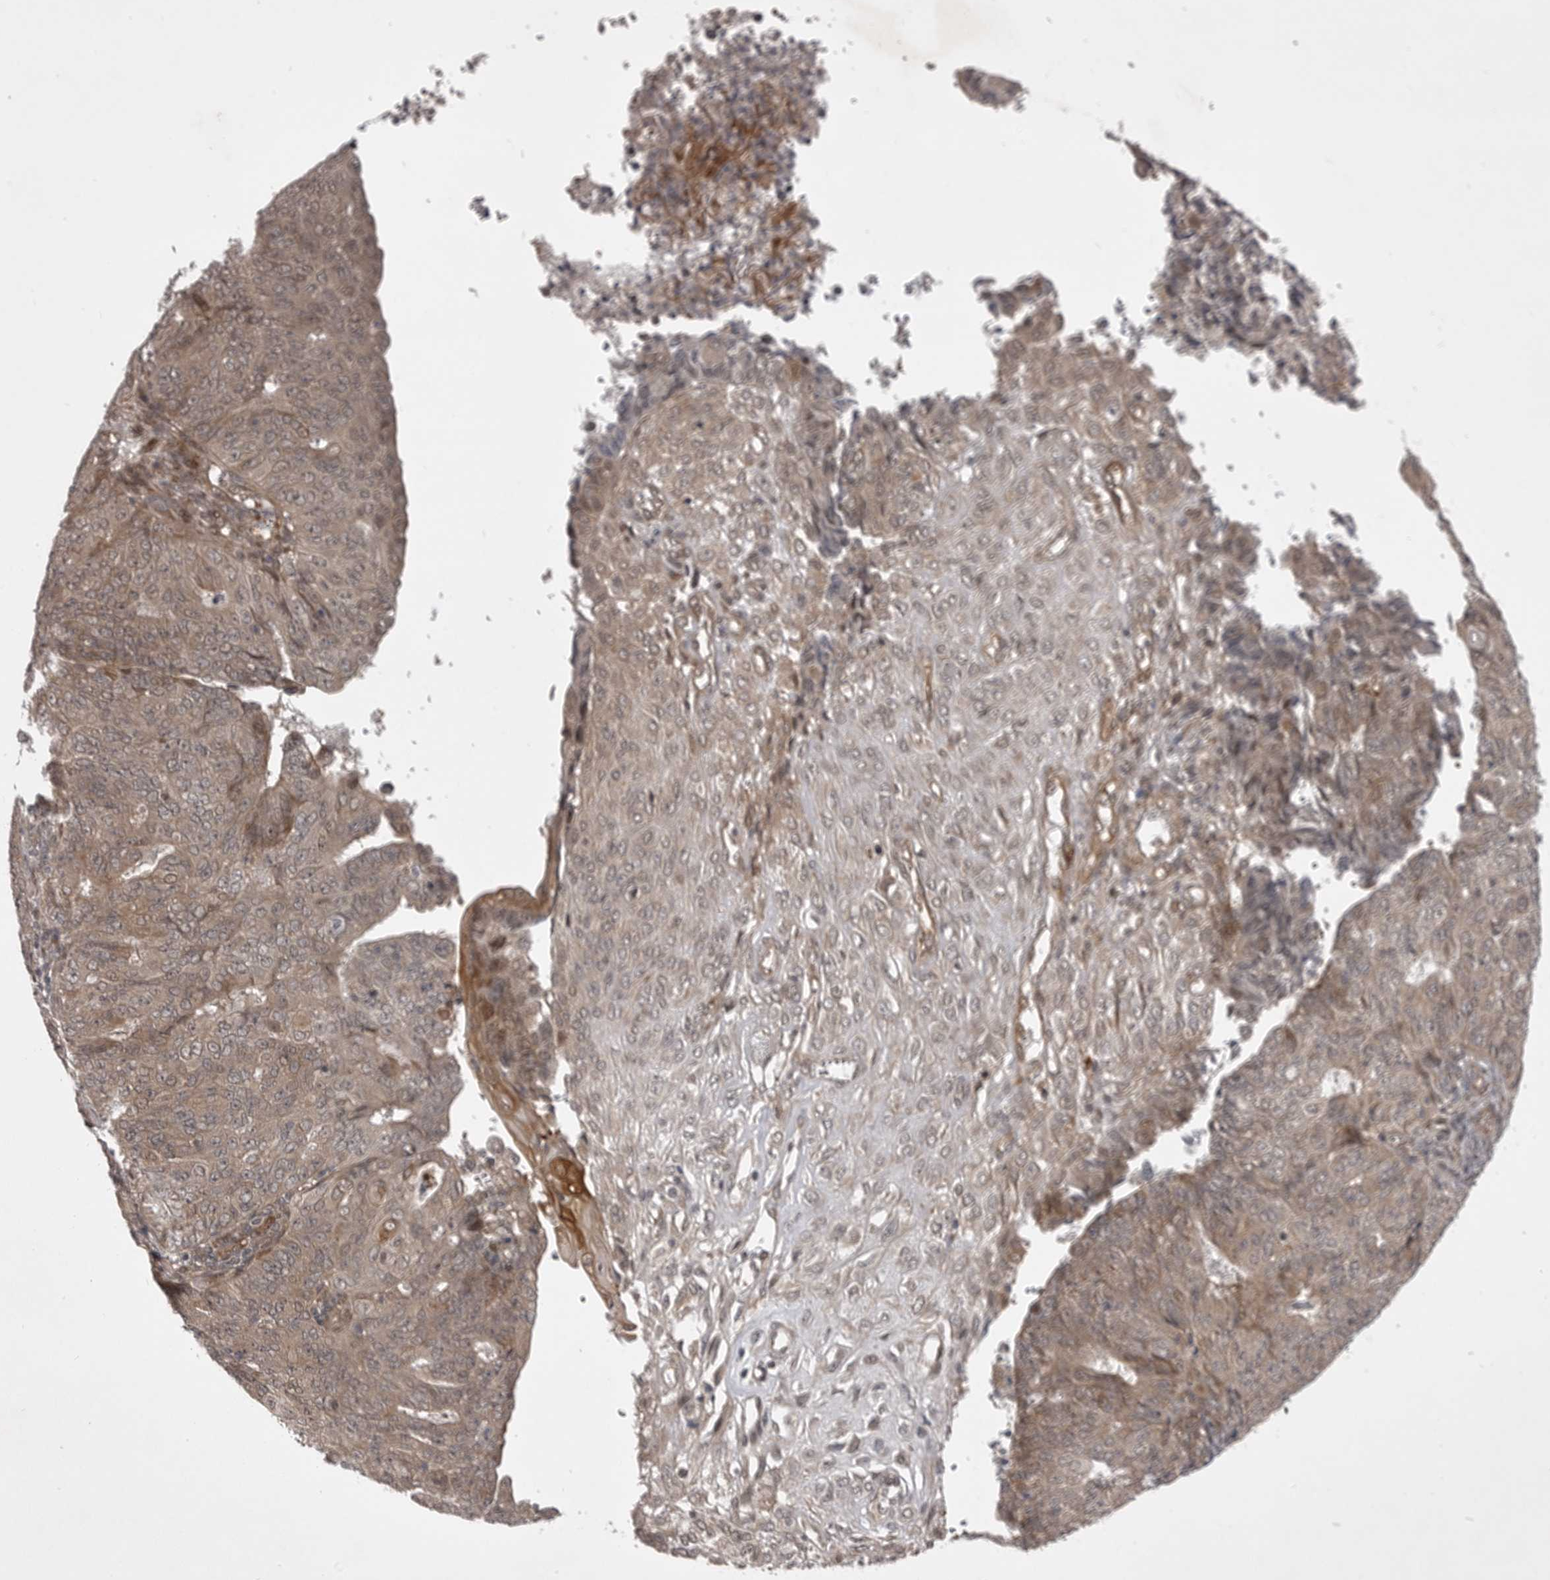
{"staining": {"intensity": "moderate", "quantity": ">75%", "location": "cytoplasmic/membranous"}, "tissue": "endometrial cancer", "cell_type": "Tumor cells", "image_type": "cancer", "snomed": [{"axis": "morphology", "description": "Adenocarcinoma, NOS"}, {"axis": "topography", "description": "Endometrium"}], "caption": "Adenocarcinoma (endometrial) was stained to show a protein in brown. There is medium levels of moderate cytoplasmic/membranous staining in about >75% of tumor cells.", "gene": "SNX16", "patient": {"sex": "female", "age": 32}}